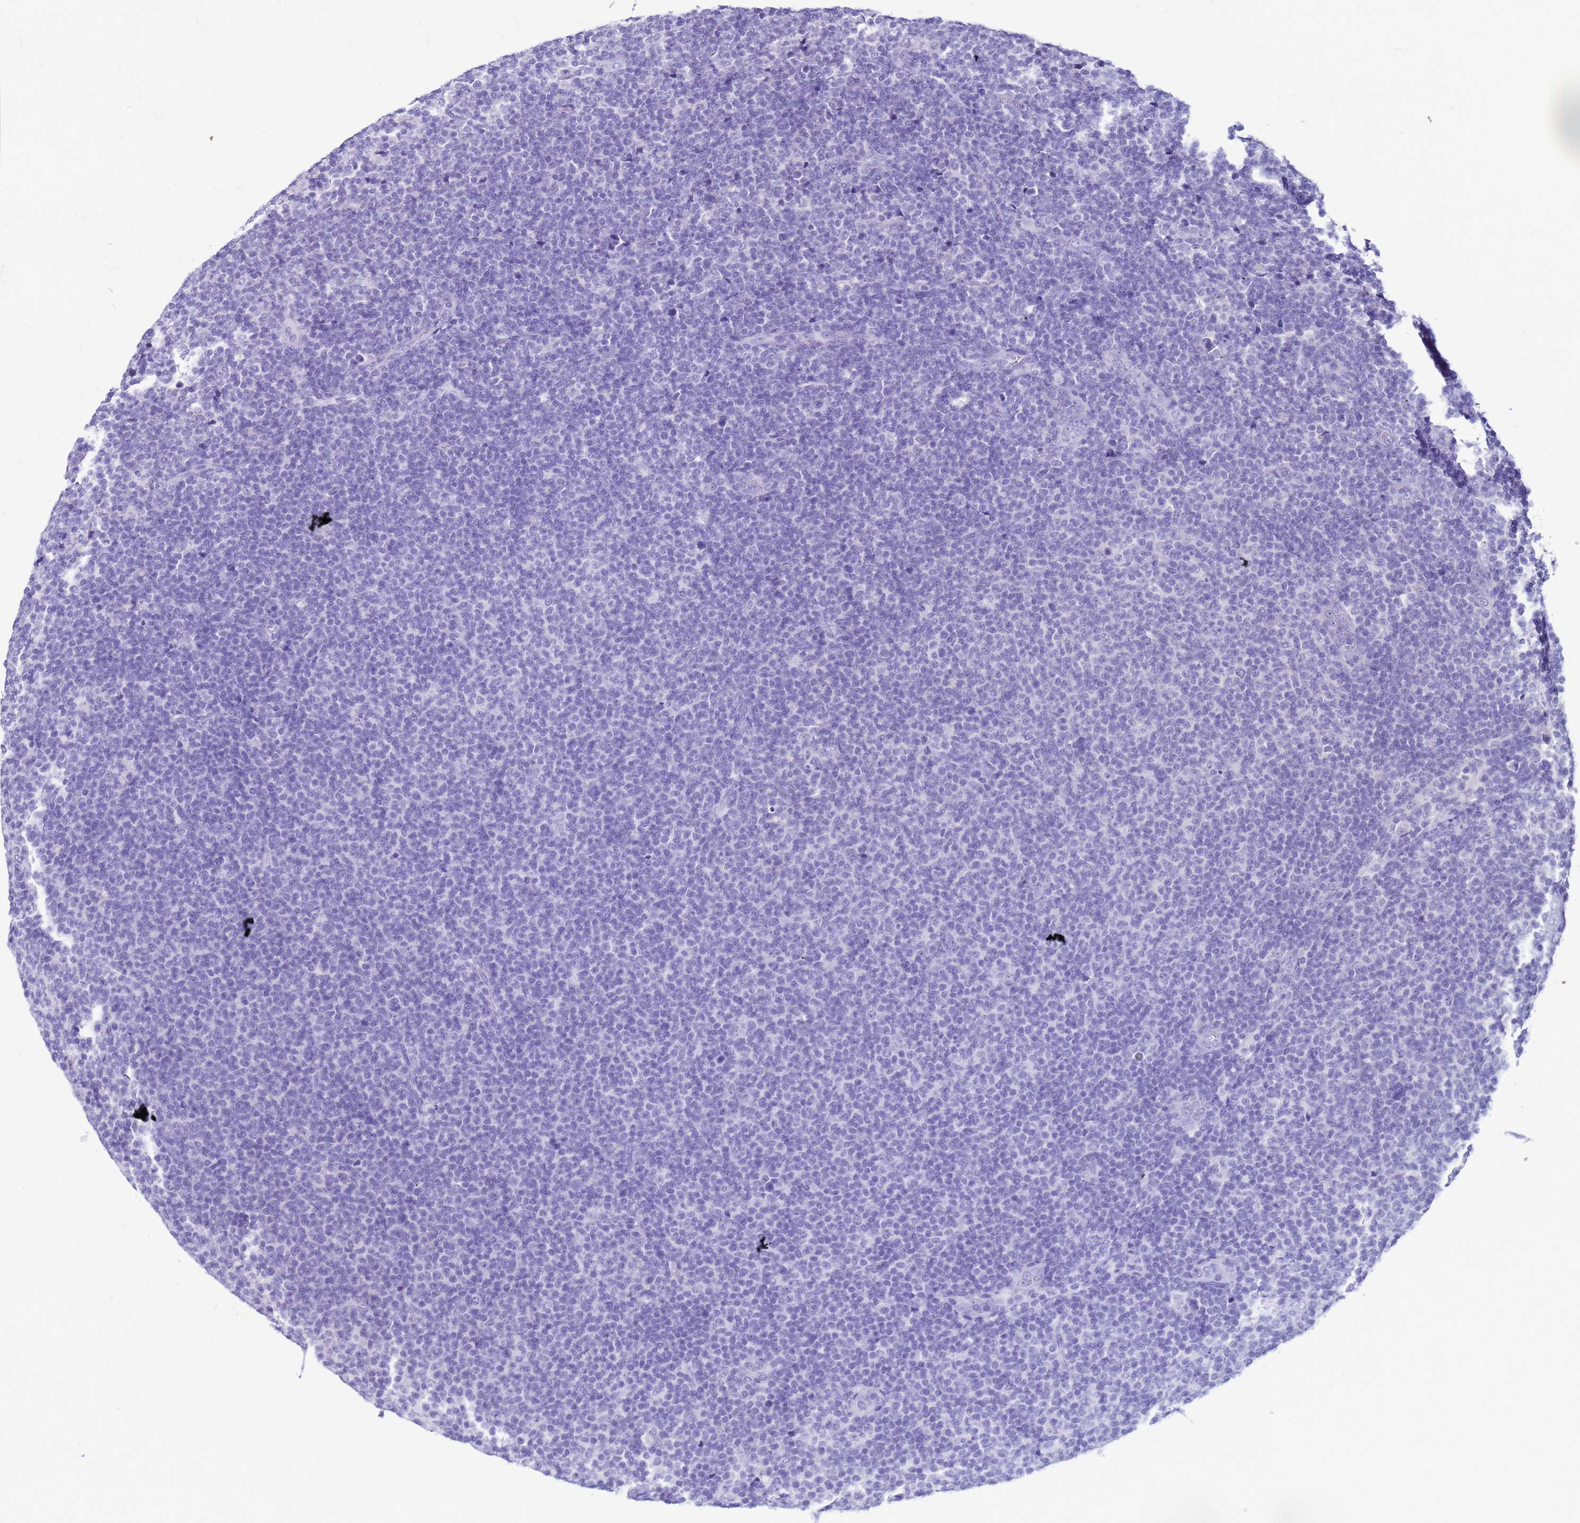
{"staining": {"intensity": "negative", "quantity": "none", "location": "none"}, "tissue": "lymphoma", "cell_type": "Tumor cells", "image_type": "cancer", "snomed": [{"axis": "morphology", "description": "Malignant lymphoma, non-Hodgkin's type, Low grade"}, {"axis": "topography", "description": "Lymph node"}], "caption": "IHC micrograph of low-grade malignant lymphoma, non-Hodgkin's type stained for a protein (brown), which displays no positivity in tumor cells. Nuclei are stained in blue.", "gene": "CFAP100", "patient": {"sex": "male", "age": 66}}